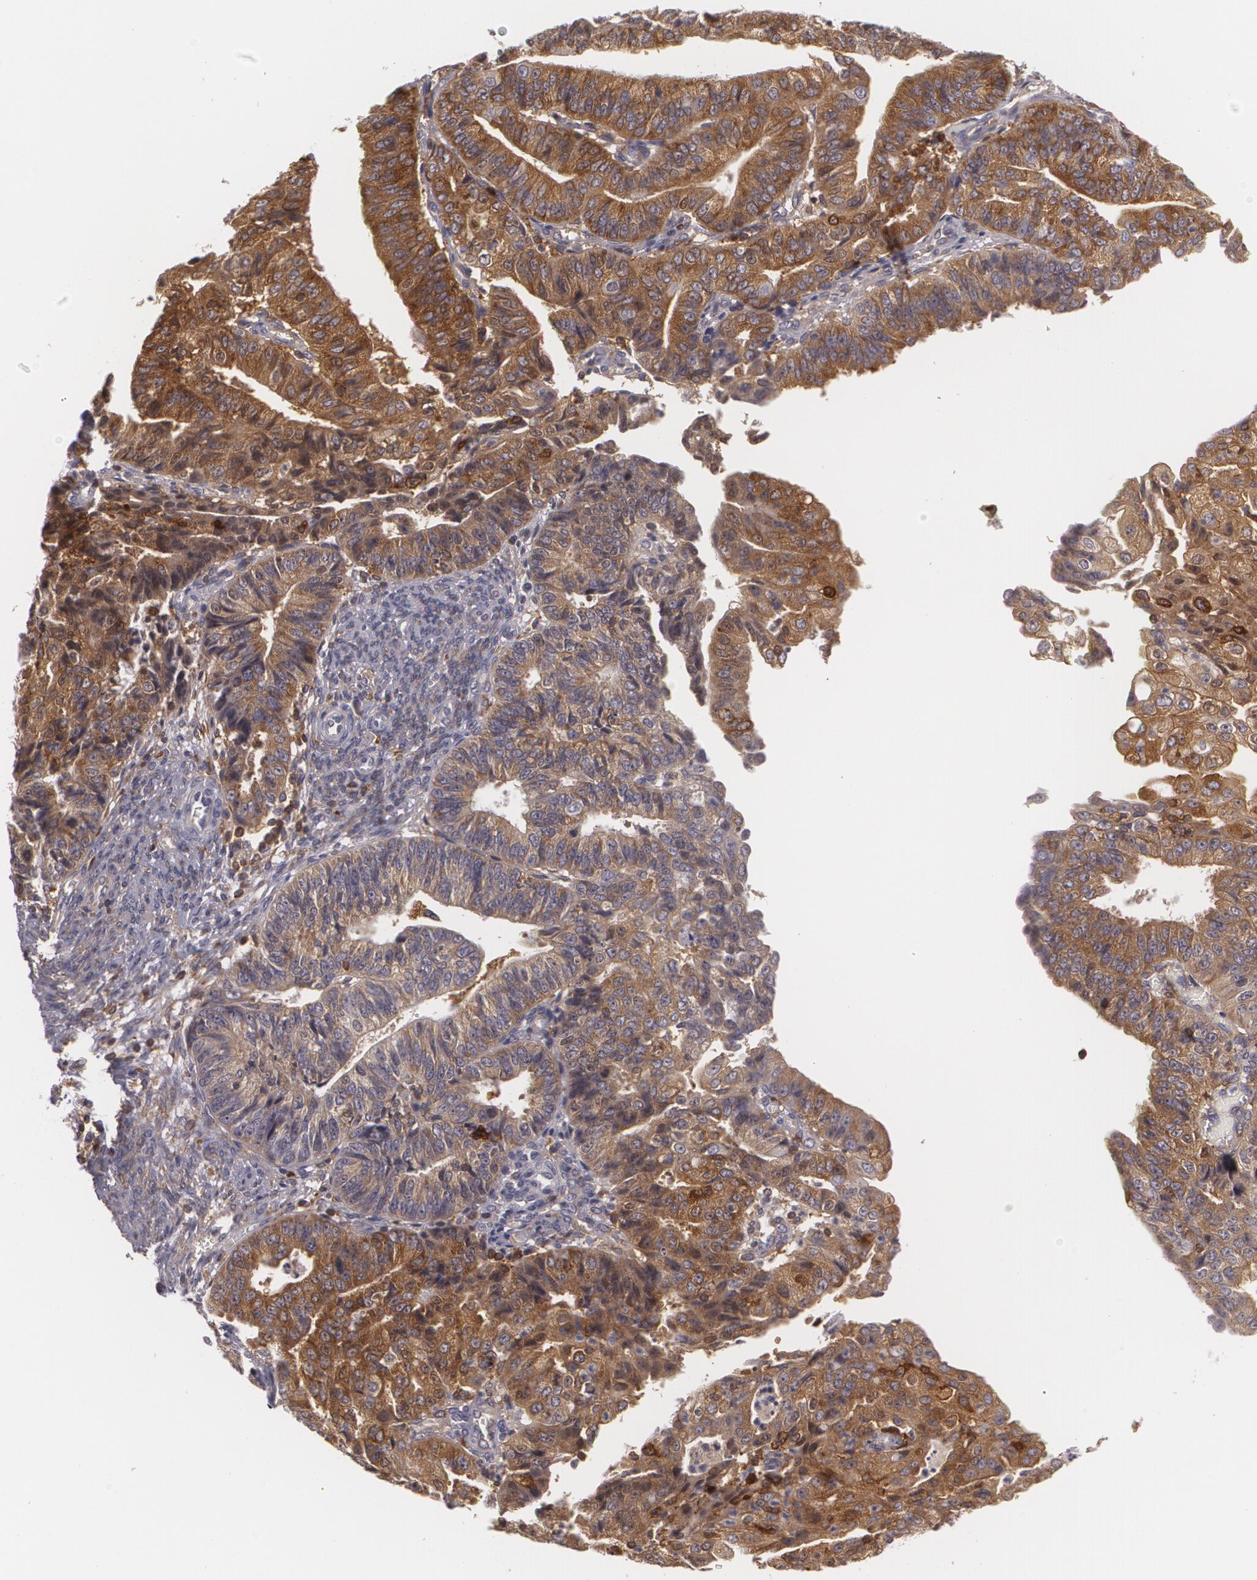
{"staining": {"intensity": "moderate", "quantity": ">75%", "location": "cytoplasmic/membranous"}, "tissue": "endometrial cancer", "cell_type": "Tumor cells", "image_type": "cancer", "snomed": [{"axis": "morphology", "description": "Adenocarcinoma, NOS"}, {"axis": "topography", "description": "Endometrium"}], "caption": "Moderate cytoplasmic/membranous expression for a protein is present in approximately >75% of tumor cells of endometrial cancer (adenocarcinoma) using immunohistochemistry.", "gene": "BIN1", "patient": {"sex": "female", "age": 56}}